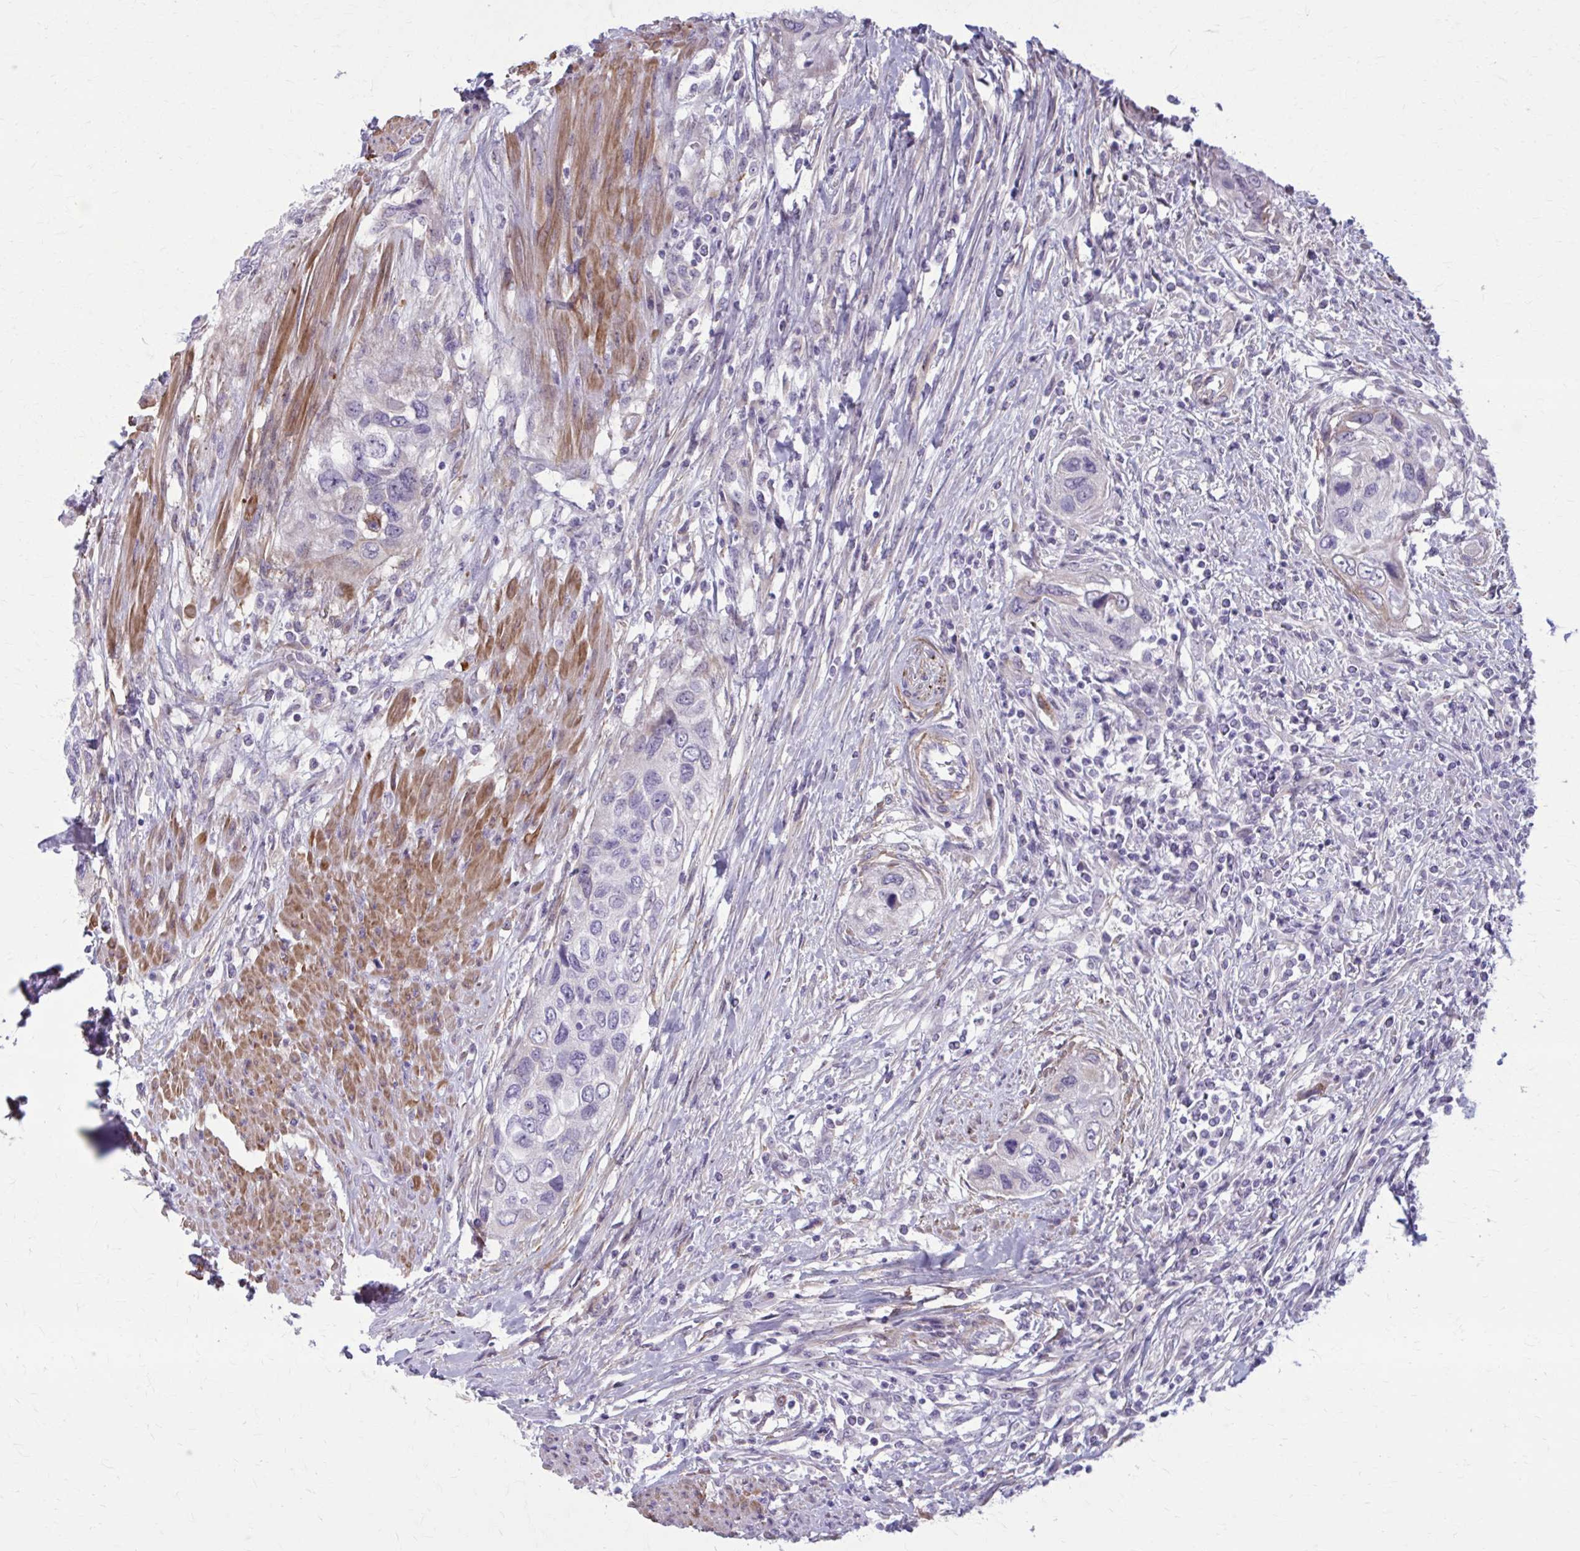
{"staining": {"intensity": "negative", "quantity": "none", "location": "none"}, "tissue": "urothelial cancer", "cell_type": "Tumor cells", "image_type": "cancer", "snomed": [{"axis": "morphology", "description": "Urothelial carcinoma, High grade"}, {"axis": "topography", "description": "Urinary bladder"}], "caption": "High-grade urothelial carcinoma stained for a protein using immunohistochemistry shows no expression tumor cells.", "gene": "AKAP12", "patient": {"sex": "female", "age": 60}}